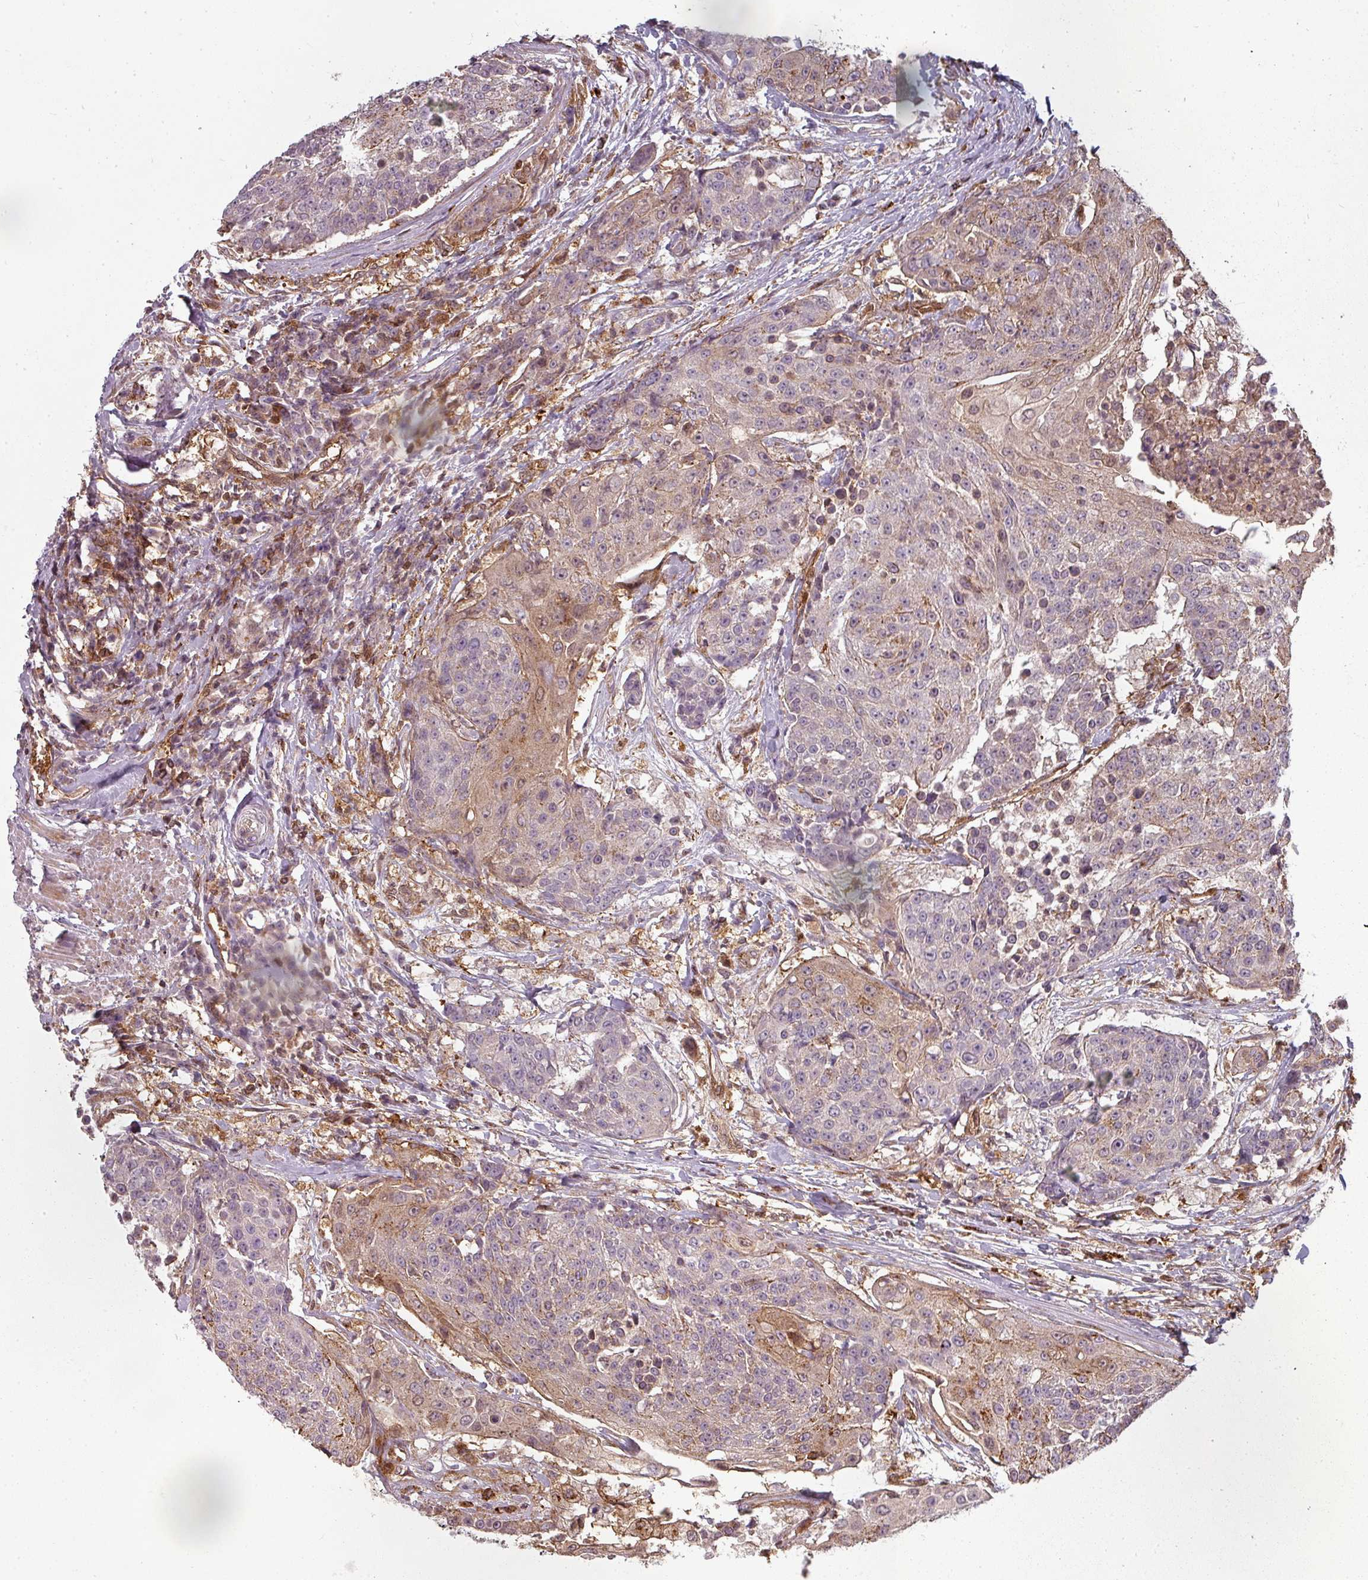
{"staining": {"intensity": "weak", "quantity": "25%-75%", "location": "cytoplasmic/membranous"}, "tissue": "urothelial cancer", "cell_type": "Tumor cells", "image_type": "cancer", "snomed": [{"axis": "morphology", "description": "Urothelial carcinoma, High grade"}, {"axis": "topography", "description": "Urinary bladder"}], "caption": "Immunohistochemical staining of urothelial cancer demonstrates weak cytoplasmic/membranous protein staining in approximately 25%-75% of tumor cells.", "gene": "CLIC1", "patient": {"sex": "female", "age": 63}}